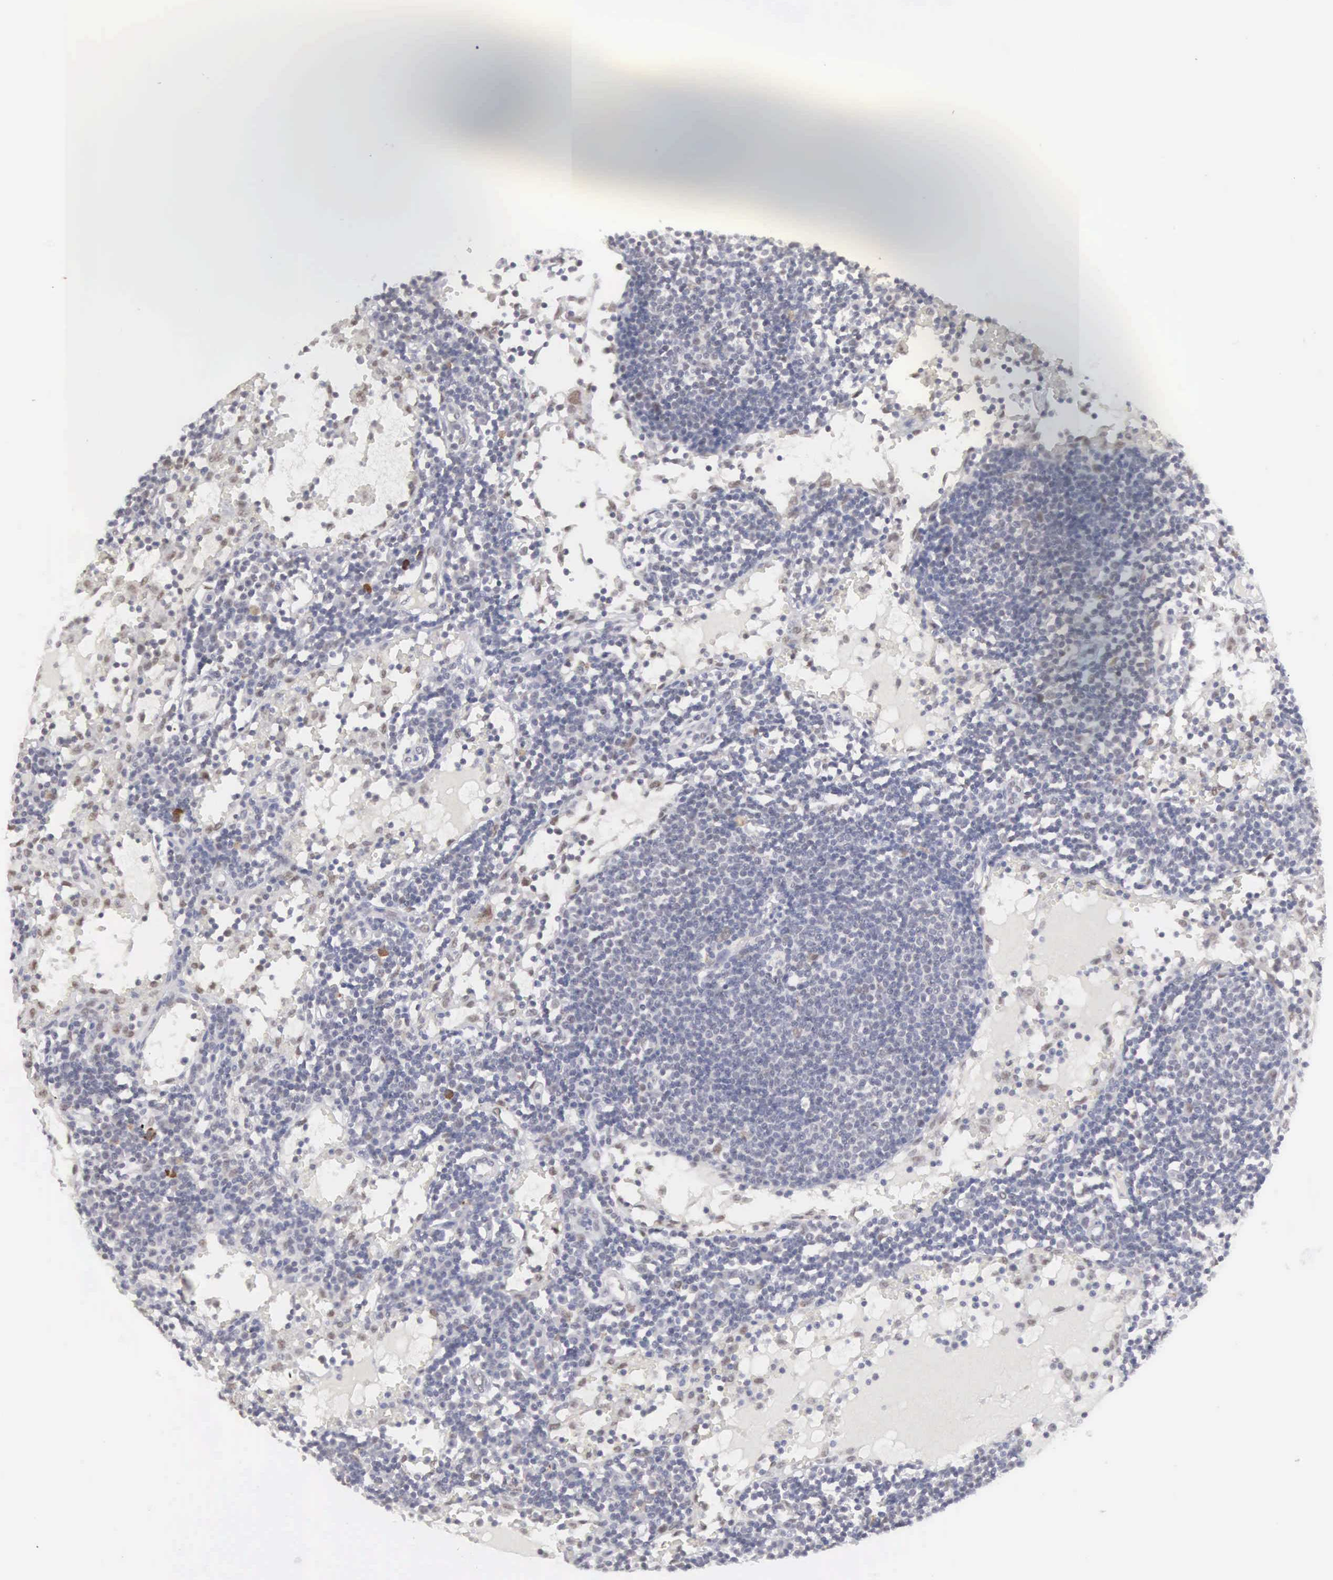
{"staining": {"intensity": "negative", "quantity": "none", "location": "none"}, "tissue": "lymph node", "cell_type": "Germinal center cells", "image_type": "normal", "snomed": [{"axis": "morphology", "description": "Normal tissue, NOS"}, {"axis": "topography", "description": "Lymph node"}], "caption": "Immunohistochemistry (IHC) histopathology image of benign lymph node: lymph node stained with DAB demonstrates no significant protein positivity in germinal center cells.", "gene": "MNAT1", "patient": {"sex": "female", "age": 55}}